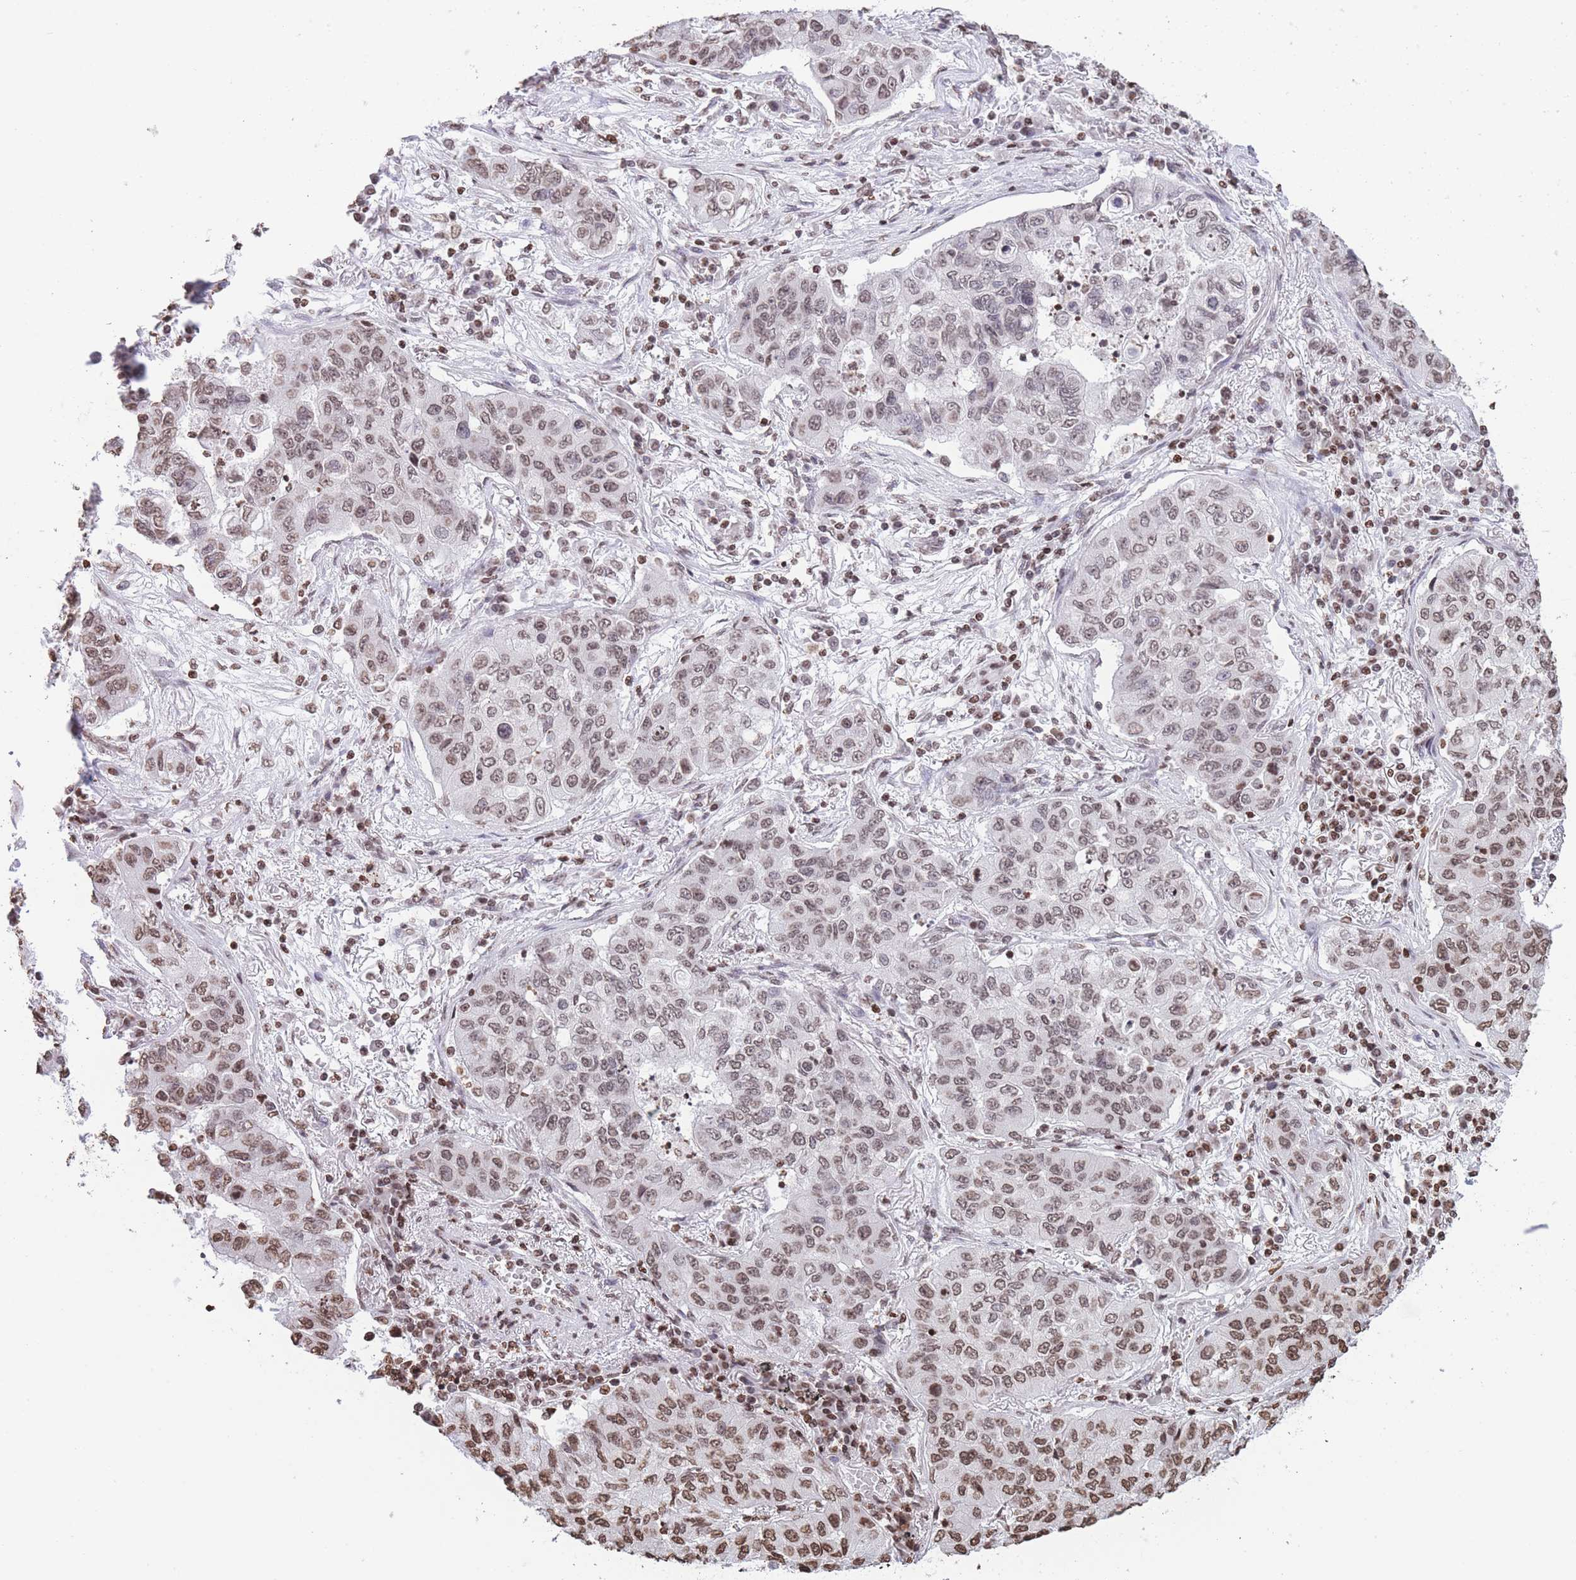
{"staining": {"intensity": "moderate", "quantity": ">75%", "location": "nuclear"}, "tissue": "lung cancer", "cell_type": "Tumor cells", "image_type": "cancer", "snomed": [{"axis": "morphology", "description": "Squamous cell carcinoma, NOS"}, {"axis": "topography", "description": "Lung"}], "caption": "Lung squamous cell carcinoma stained for a protein (brown) exhibits moderate nuclear positive staining in approximately >75% of tumor cells.", "gene": "H2BC11", "patient": {"sex": "male", "age": 74}}